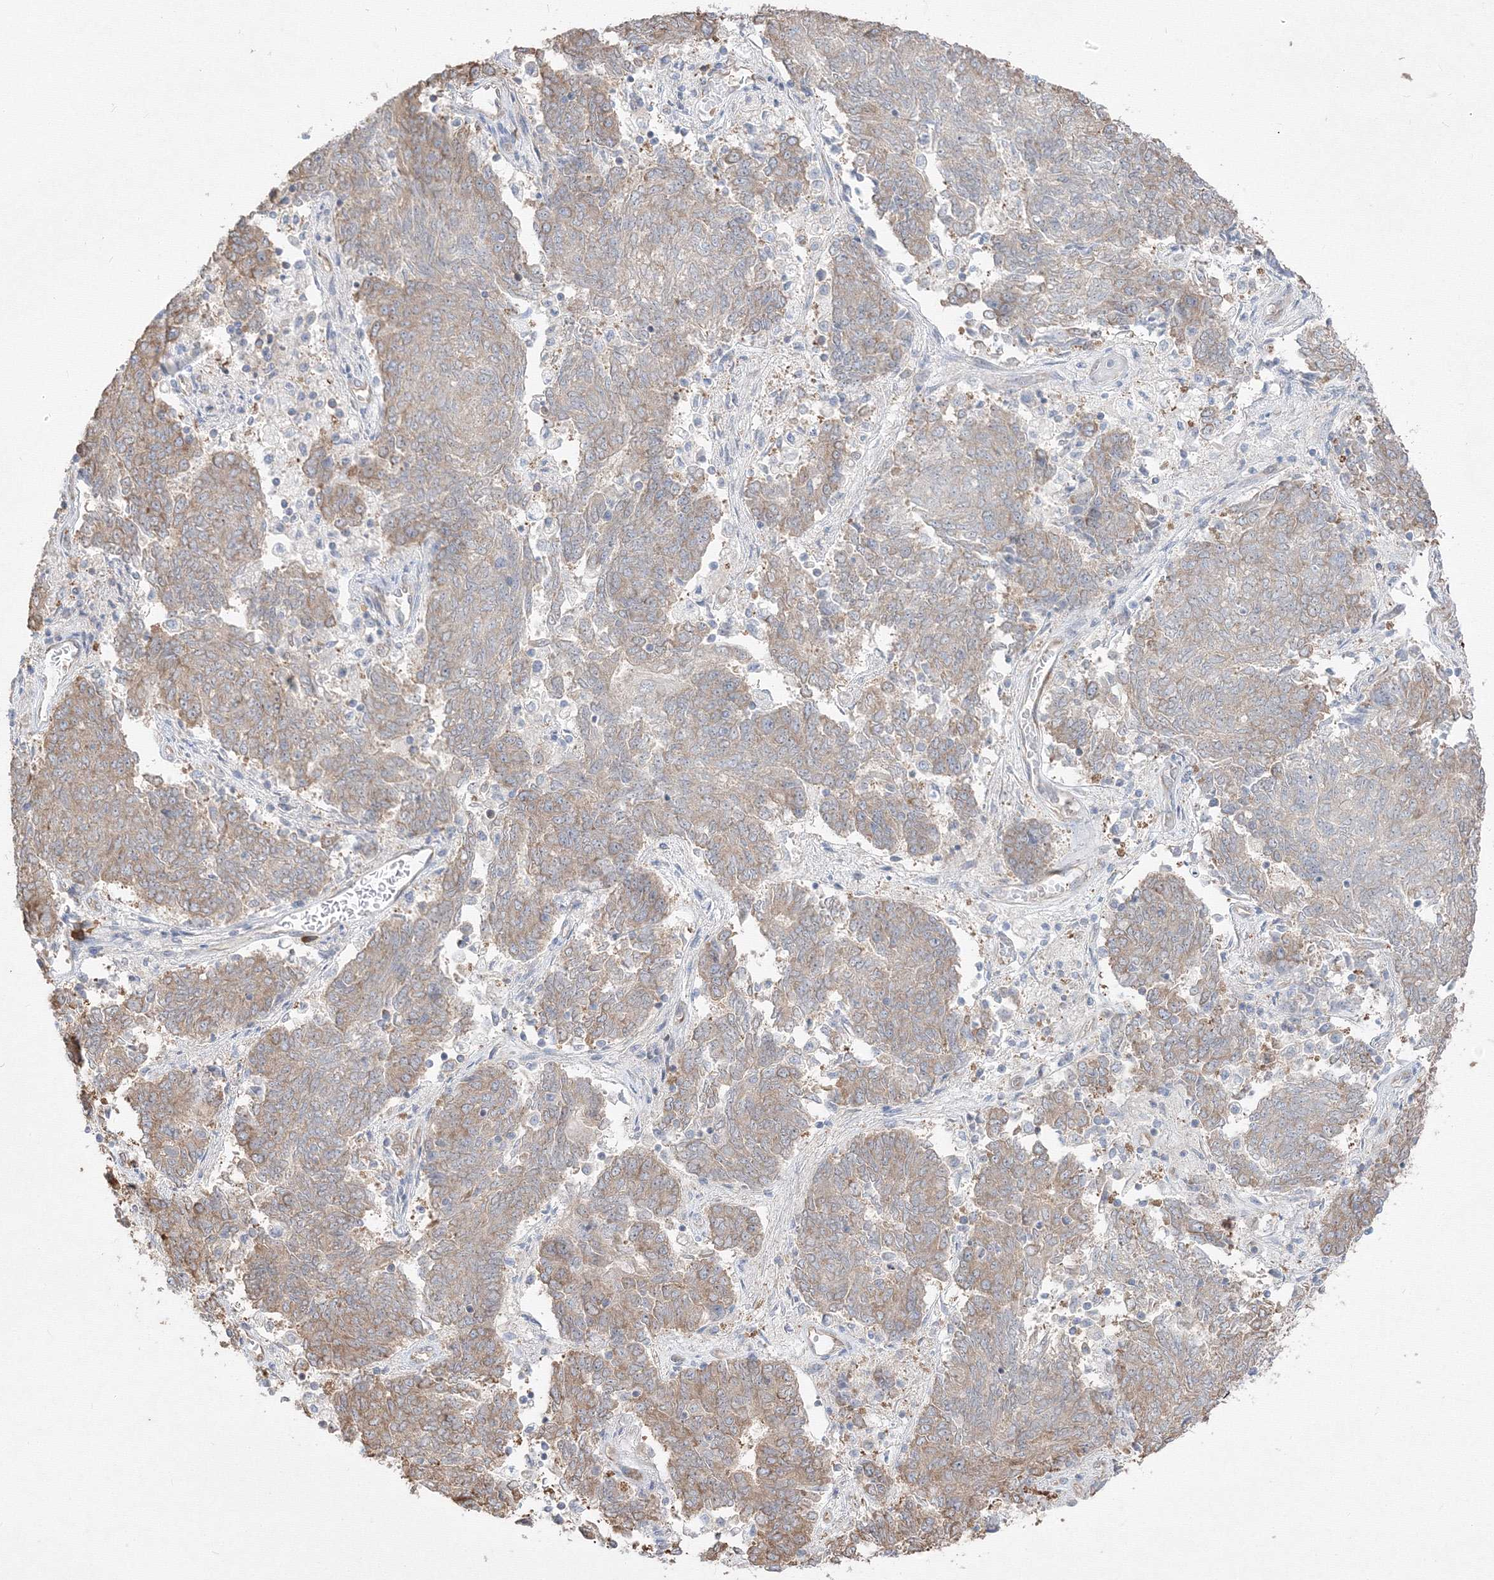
{"staining": {"intensity": "weak", "quantity": "<25%", "location": "cytoplasmic/membranous"}, "tissue": "endometrial cancer", "cell_type": "Tumor cells", "image_type": "cancer", "snomed": [{"axis": "morphology", "description": "Adenocarcinoma, NOS"}, {"axis": "topography", "description": "Endometrium"}], "caption": "There is no significant expression in tumor cells of endometrial cancer.", "gene": "FBXL8", "patient": {"sex": "female", "age": 80}}